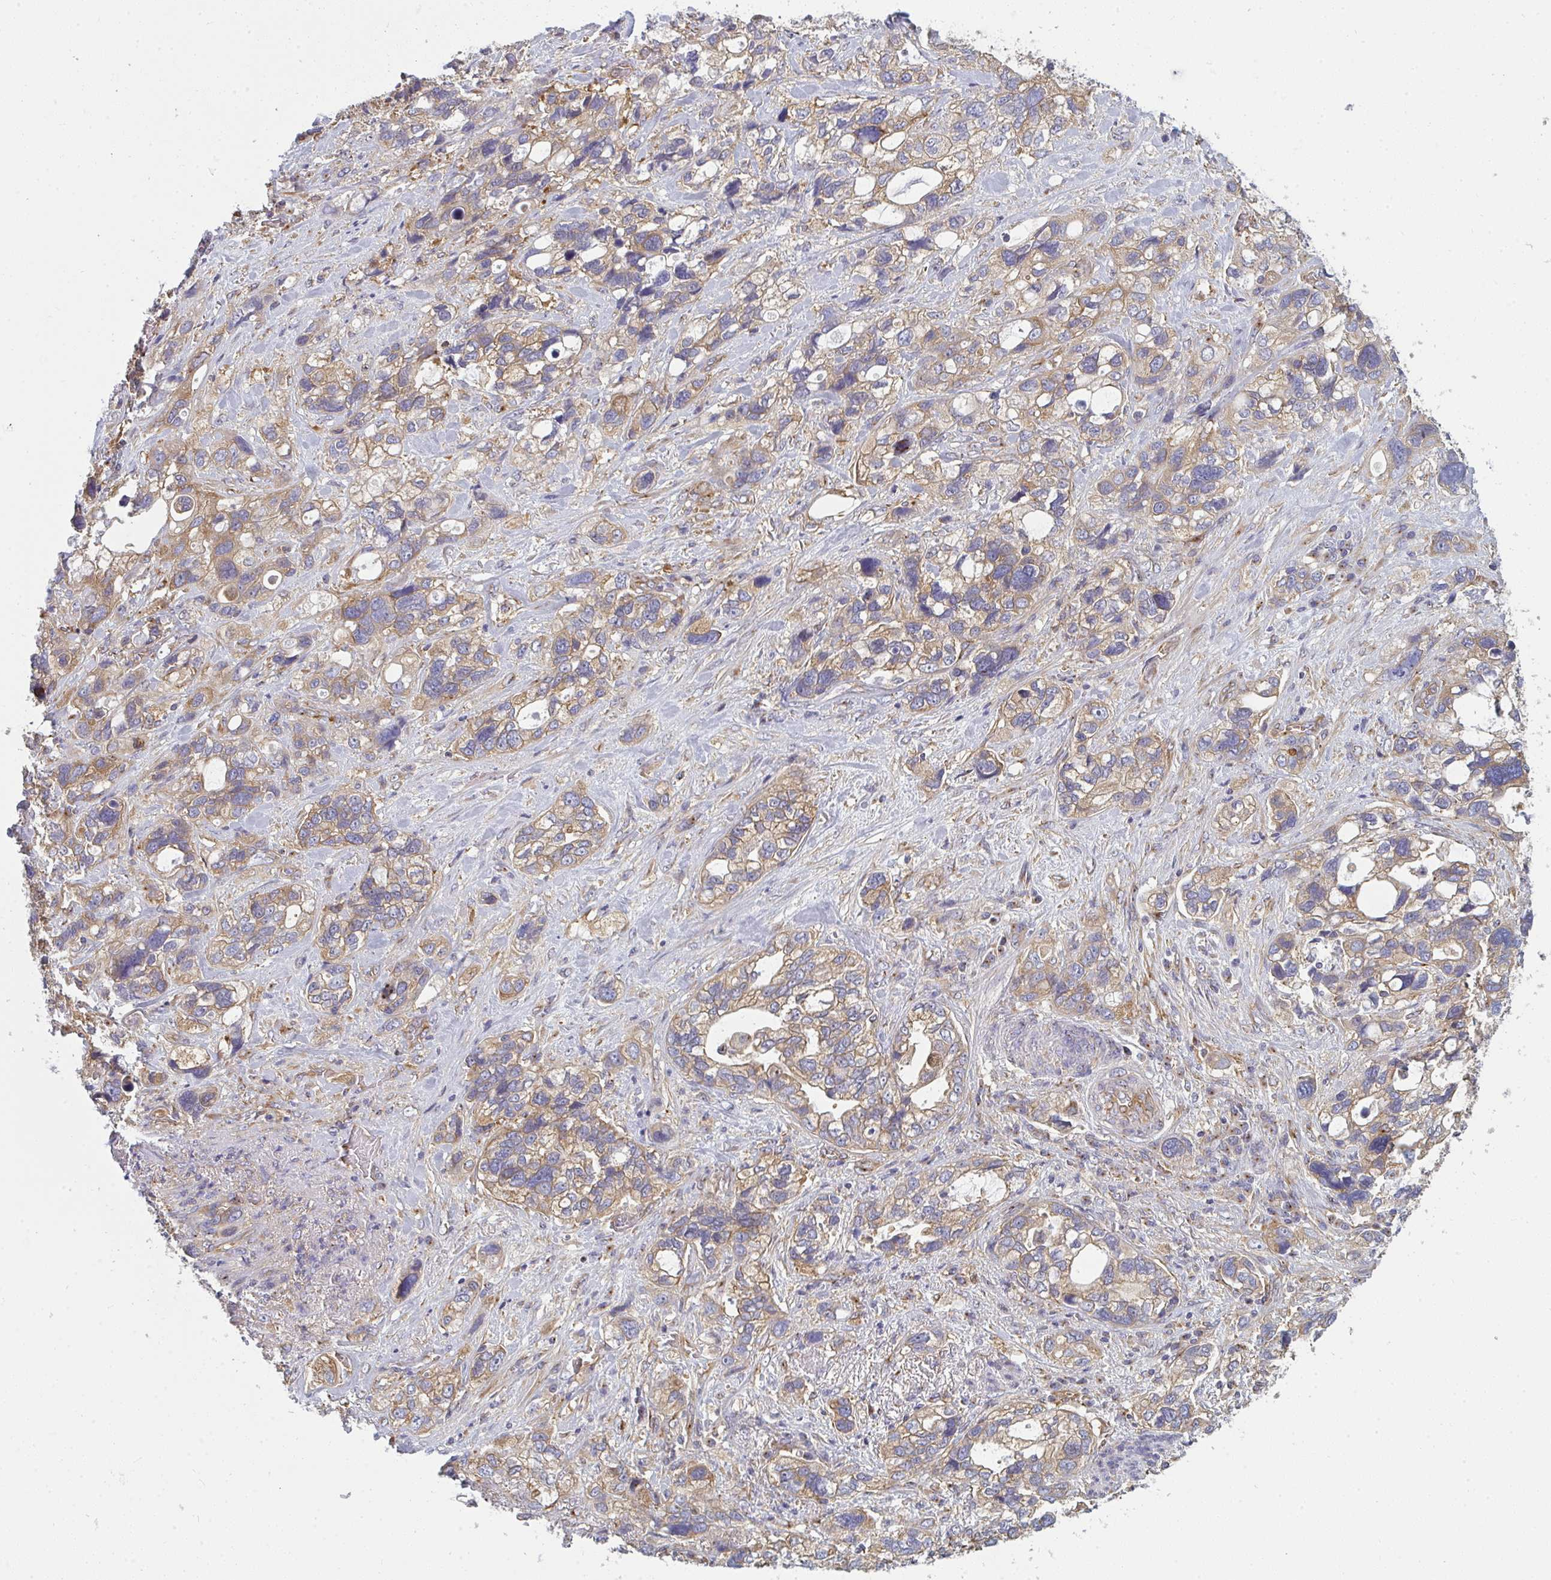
{"staining": {"intensity": "moderate", "quantity": ">75%", "location": "cytoplasmic/membranous"}, "tissue": "stomach cancer", "cell_type": "Tumor cells", "image_type": "cancer", "snomed": [{"axis": "morphology", "description": "Adenocarcinoma, NOS"}, {"axis": "topography", "description": "Stomach, upper"}], "caption": "Protein analysis of stomach cancer tissue shows moderate cytoplasmic/membranous positivity in approximately >75% of tumor cells.", "gene": "DYNC1I2", "patient": {"sex": "female", "age": 81}}